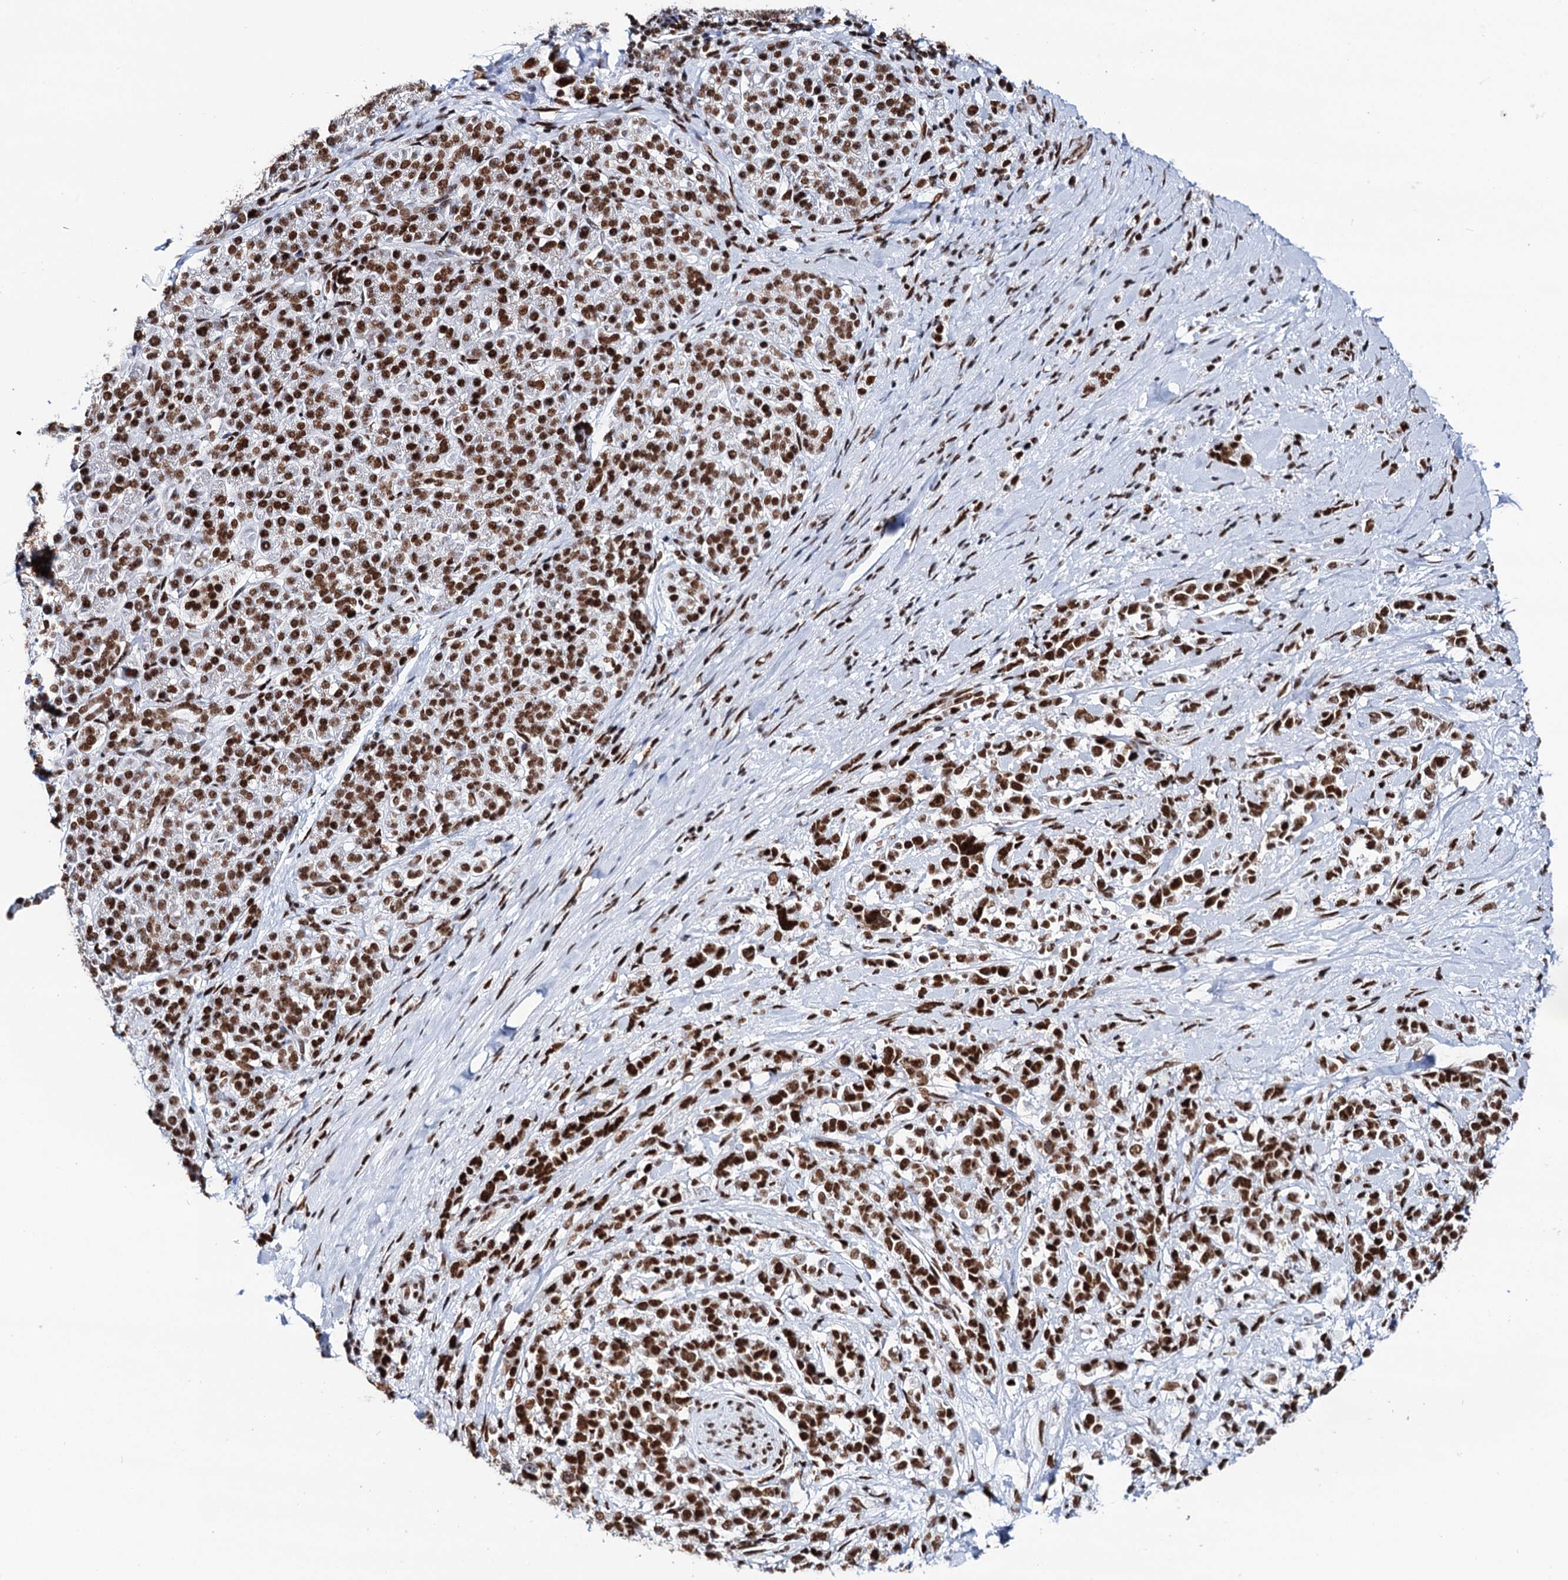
{"staining": {"intensity": "strong", "quantity": ">75%", "location": "nuclear"}, "tissue": "pancreatic cancer", "cell_type": "Tumor cells", "image_type": "cancer", "snomed": [{"axis": "morphology", "description": "Normal tissue, NOS"}, {"axis": "morphology", "description": "Adenocarcinoma, NOS"}, {"axis": "topography", "description": "Pancreas"}], "caption": "Pancreatic cancer (adenocarcinoma) stained with a brown dye exhibits strong nuclear positive positivity in about >75% of tumor cells.", "gene": "MATR3", "patient": {"sex": "female", "age": 64}}